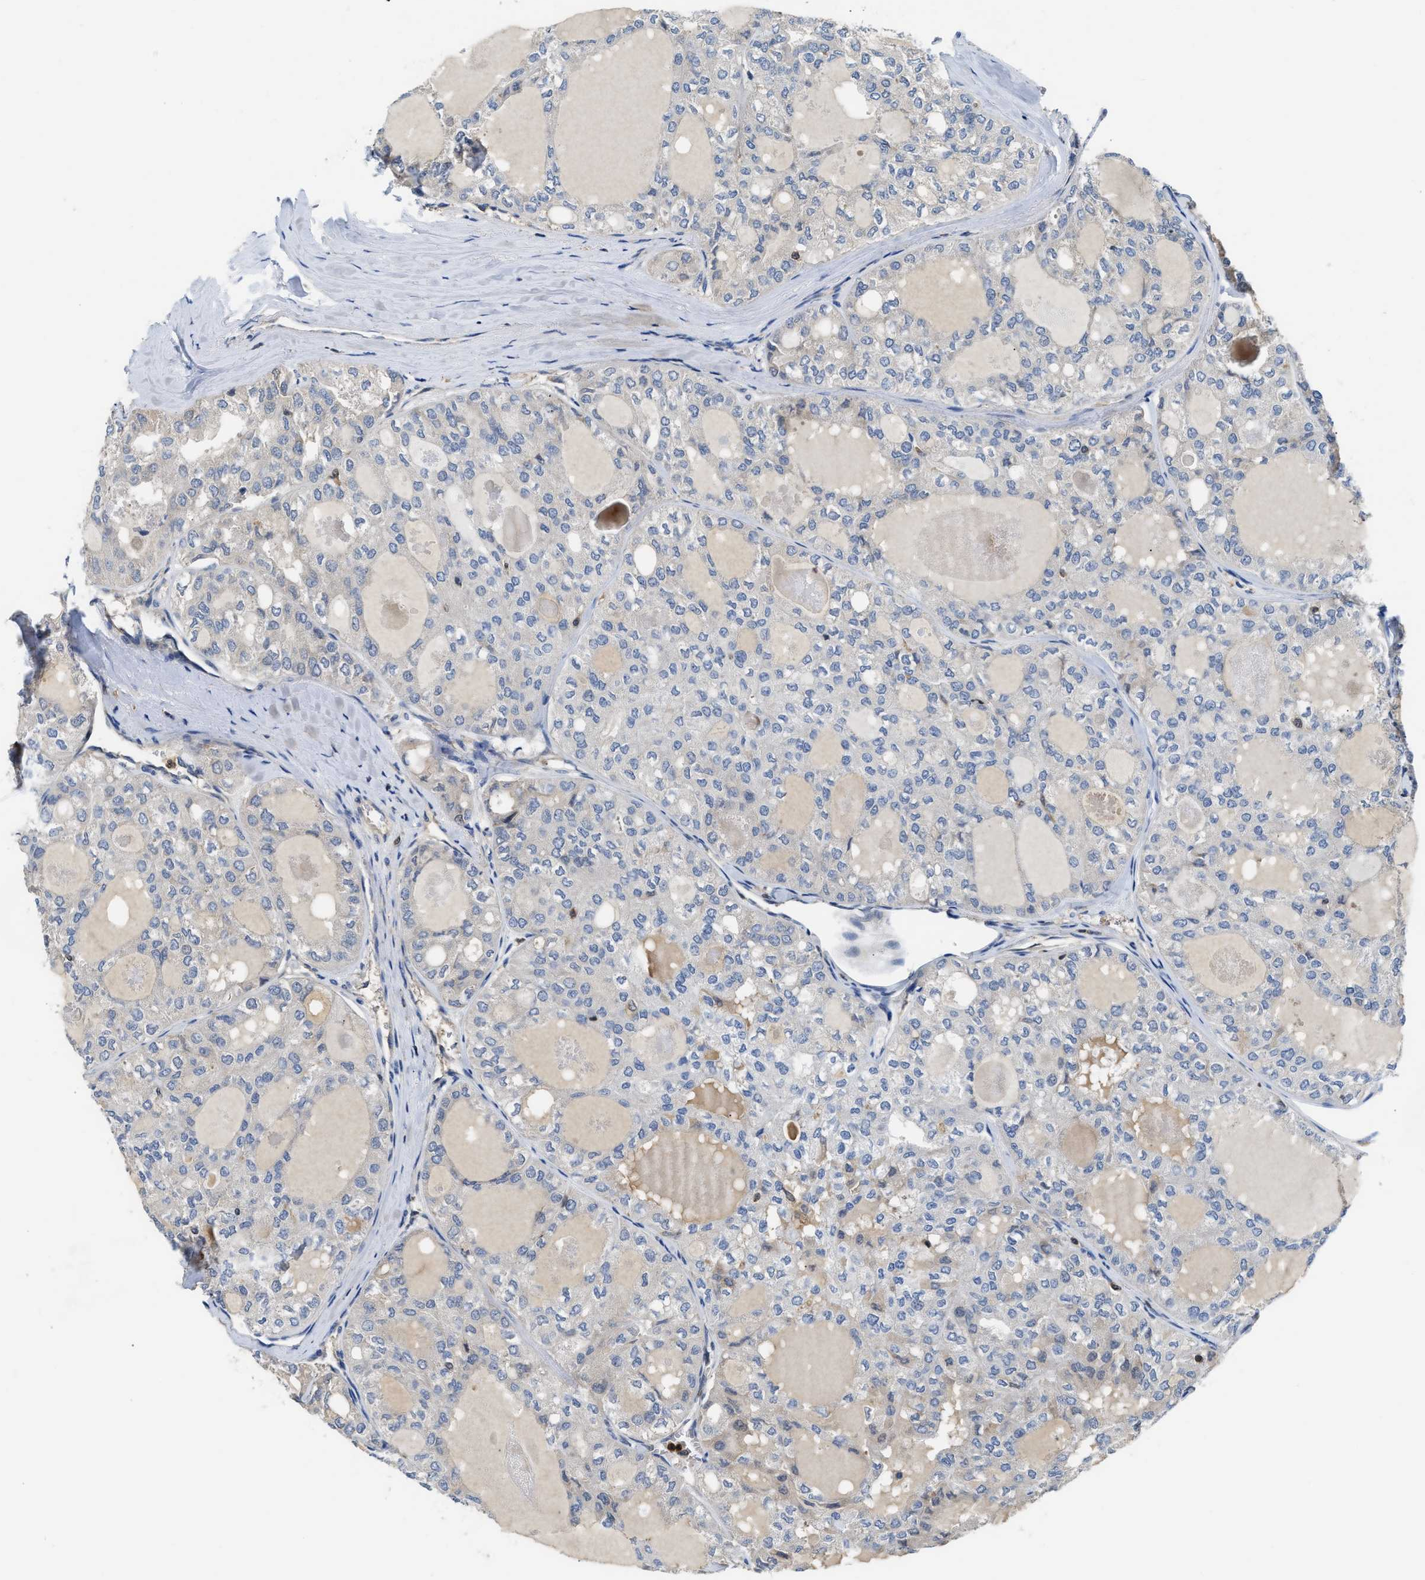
{"staining": {"intensity": "negative", "quantity": "none", "location": "none"}, "tissue": "thyroid cancer", "cell_type": "Tumor cells", "image_type": "cancer", "snomed": [{"axis": "morphology", "description": "Follicular adenoma carcinoma, NOS"}, {"axis": "topography", "description": "Thyroid gland"}], "caption": "Immunohistochemistry (IHC) photomicrograph of neoplastic tissue: thyroid cancer stained with DAB (3,3'-diaminobenzidine) shows no significant protein expression in tumor cells.", "gene": "OSTF1", "patient": {"sex": "male", "age": 75}}